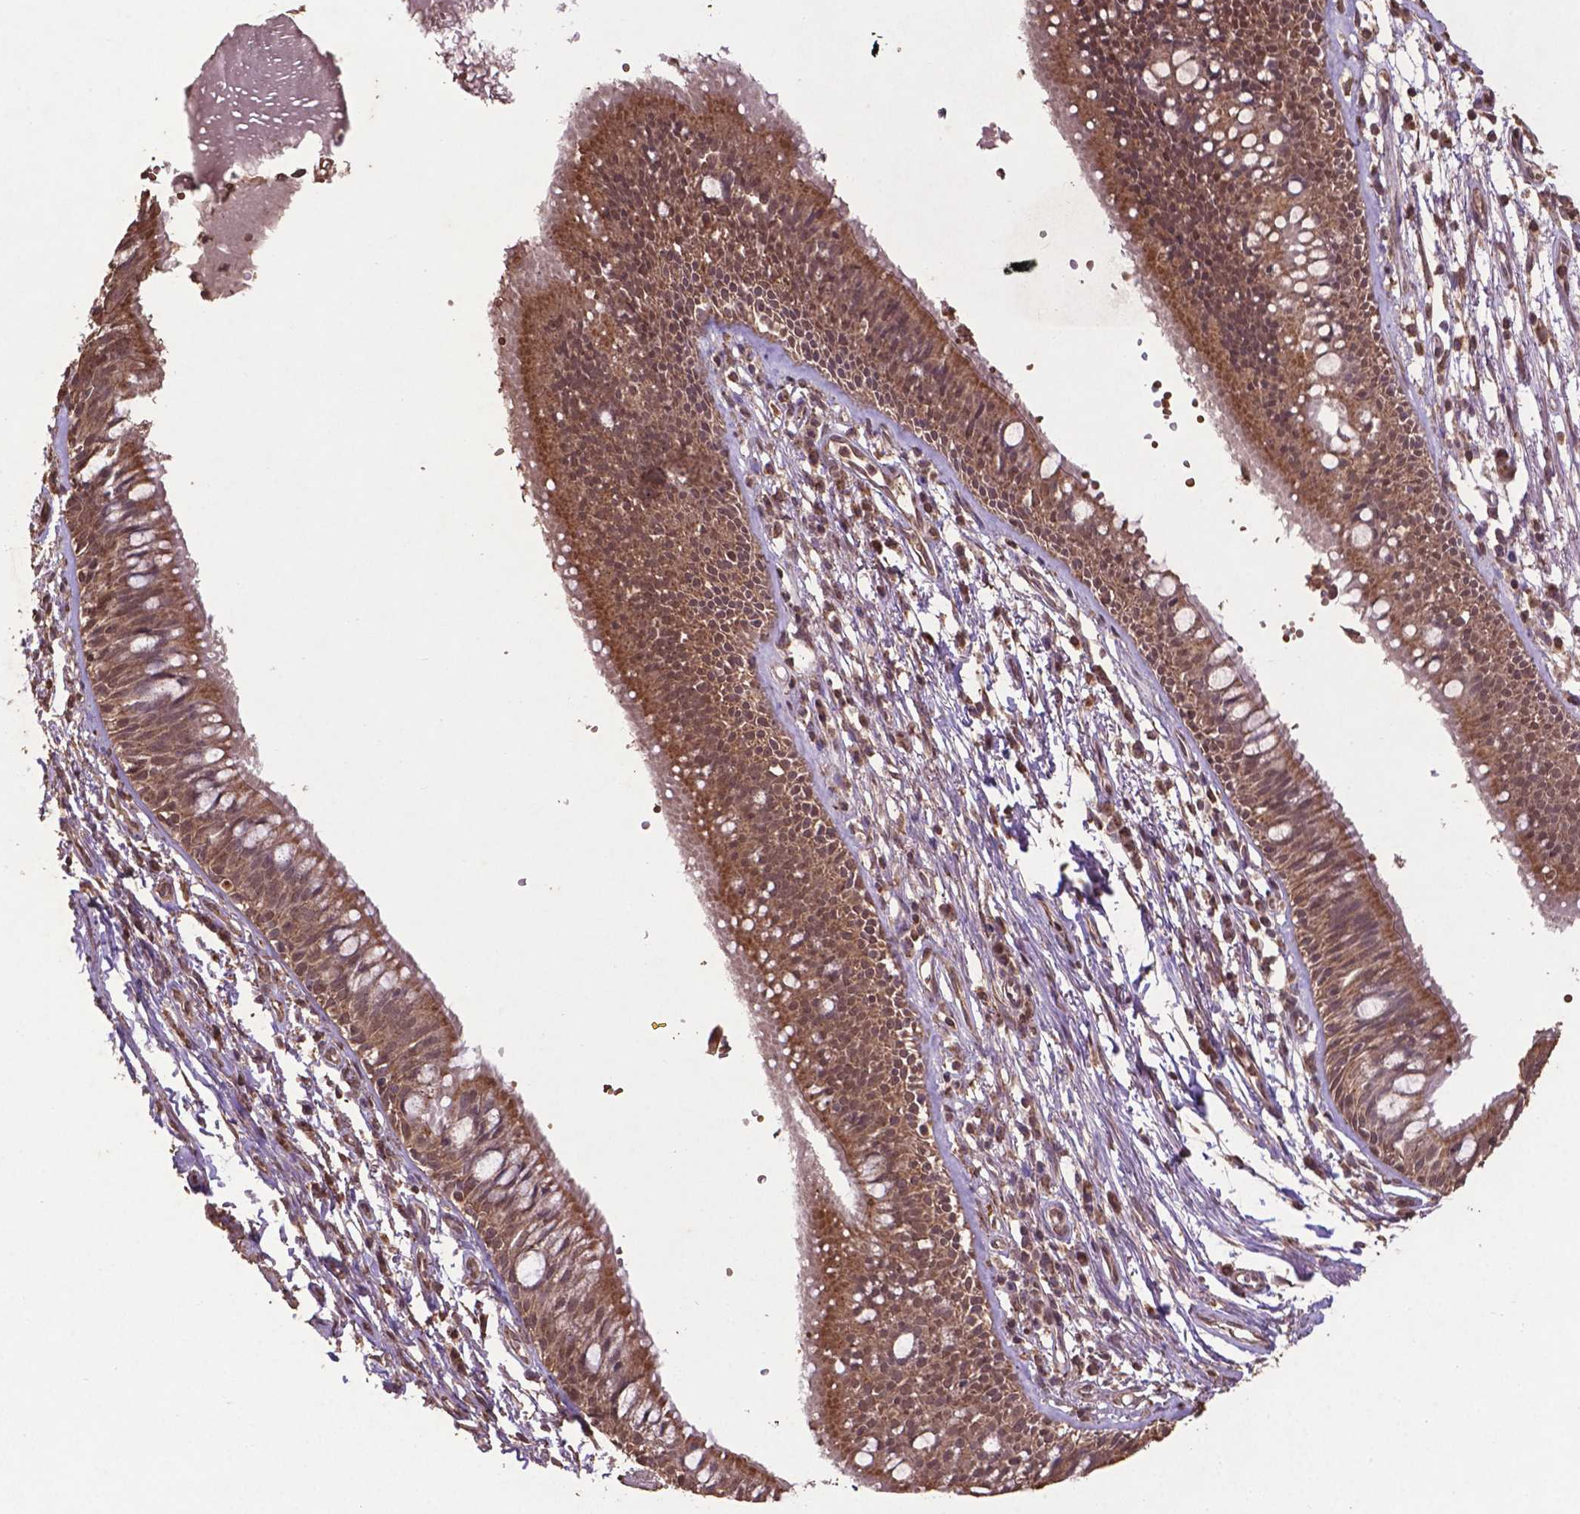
{"staining": {"intensity": "moderate", "quantity": ">75%", "location": "cytoplasmic/membranous,nuclear"}, "tissue": "bronchus", "cell_type": "Respiratory epithelial cells", "image_type": "normal", "snomed": [{"axis": "morphology", "description": "Normal tissue, NOS"}, {"axis": "morphology", "description": "Squamous cell carcinoma, NOS"}, {"axis": "topography", "description": "Cartilage tissue"}, {"axis": "topography", "description": "Bronchus"}, {"axis": "topography", "description": "Lung"}], "caption": "Immunohistochemical staining of benign human bronchus reveals >75% levels of moderate cytoplasmic/membranous,nuclear protein positivity in approximately >75% of respiratory epithelial cells. Ihc stains the protein of interest in brown and the nuclei are stained blue.", "gene": "DCAF1", "patient": {"sex": "male", "age": 66}}